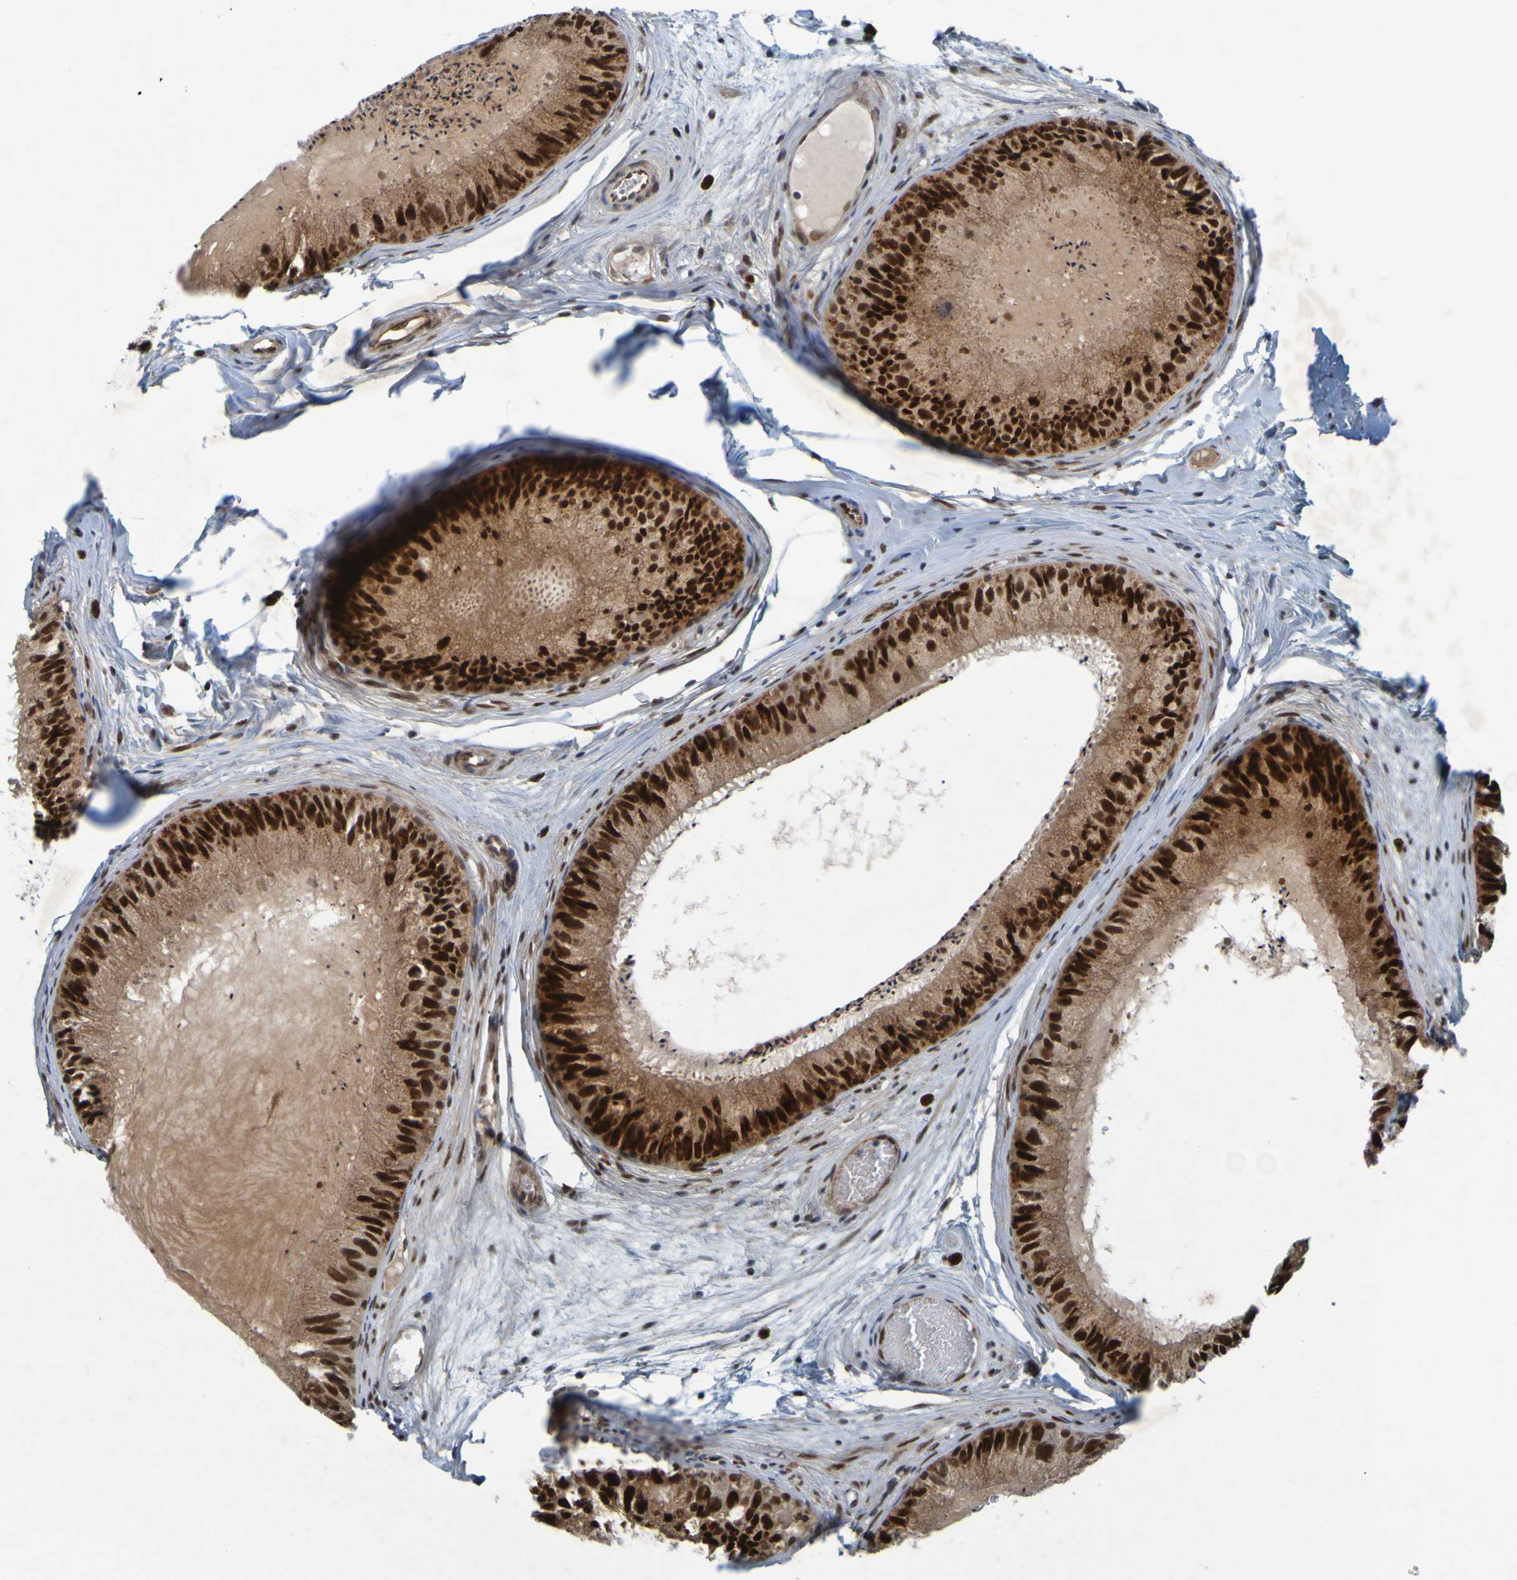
{"staining": {"intensity": "strong", "quantity": ">75%", "location": "cytoplasmic/membranous,nuclear"}, "tissue": "epididymis", "cell_type": "Glandular cells", "image_type": "normal", "snomed": [{"axis": "morphology", "description": "Normal tissue, NOS"}, {"axis": "topography", "description": "Epididymis"}], "caption": "Epididymis stained with immunohistochemistry (IHC) displays strong cytoplasmic/membranous,nuclear staining in about >75% of glandular cells. (Stains: DAB in brown, nuclei in blue, Microscopy: brightfield microscopy at high magnification).", "gene": "MCPH1", "patient": {"sex": "male", "age": 31}}